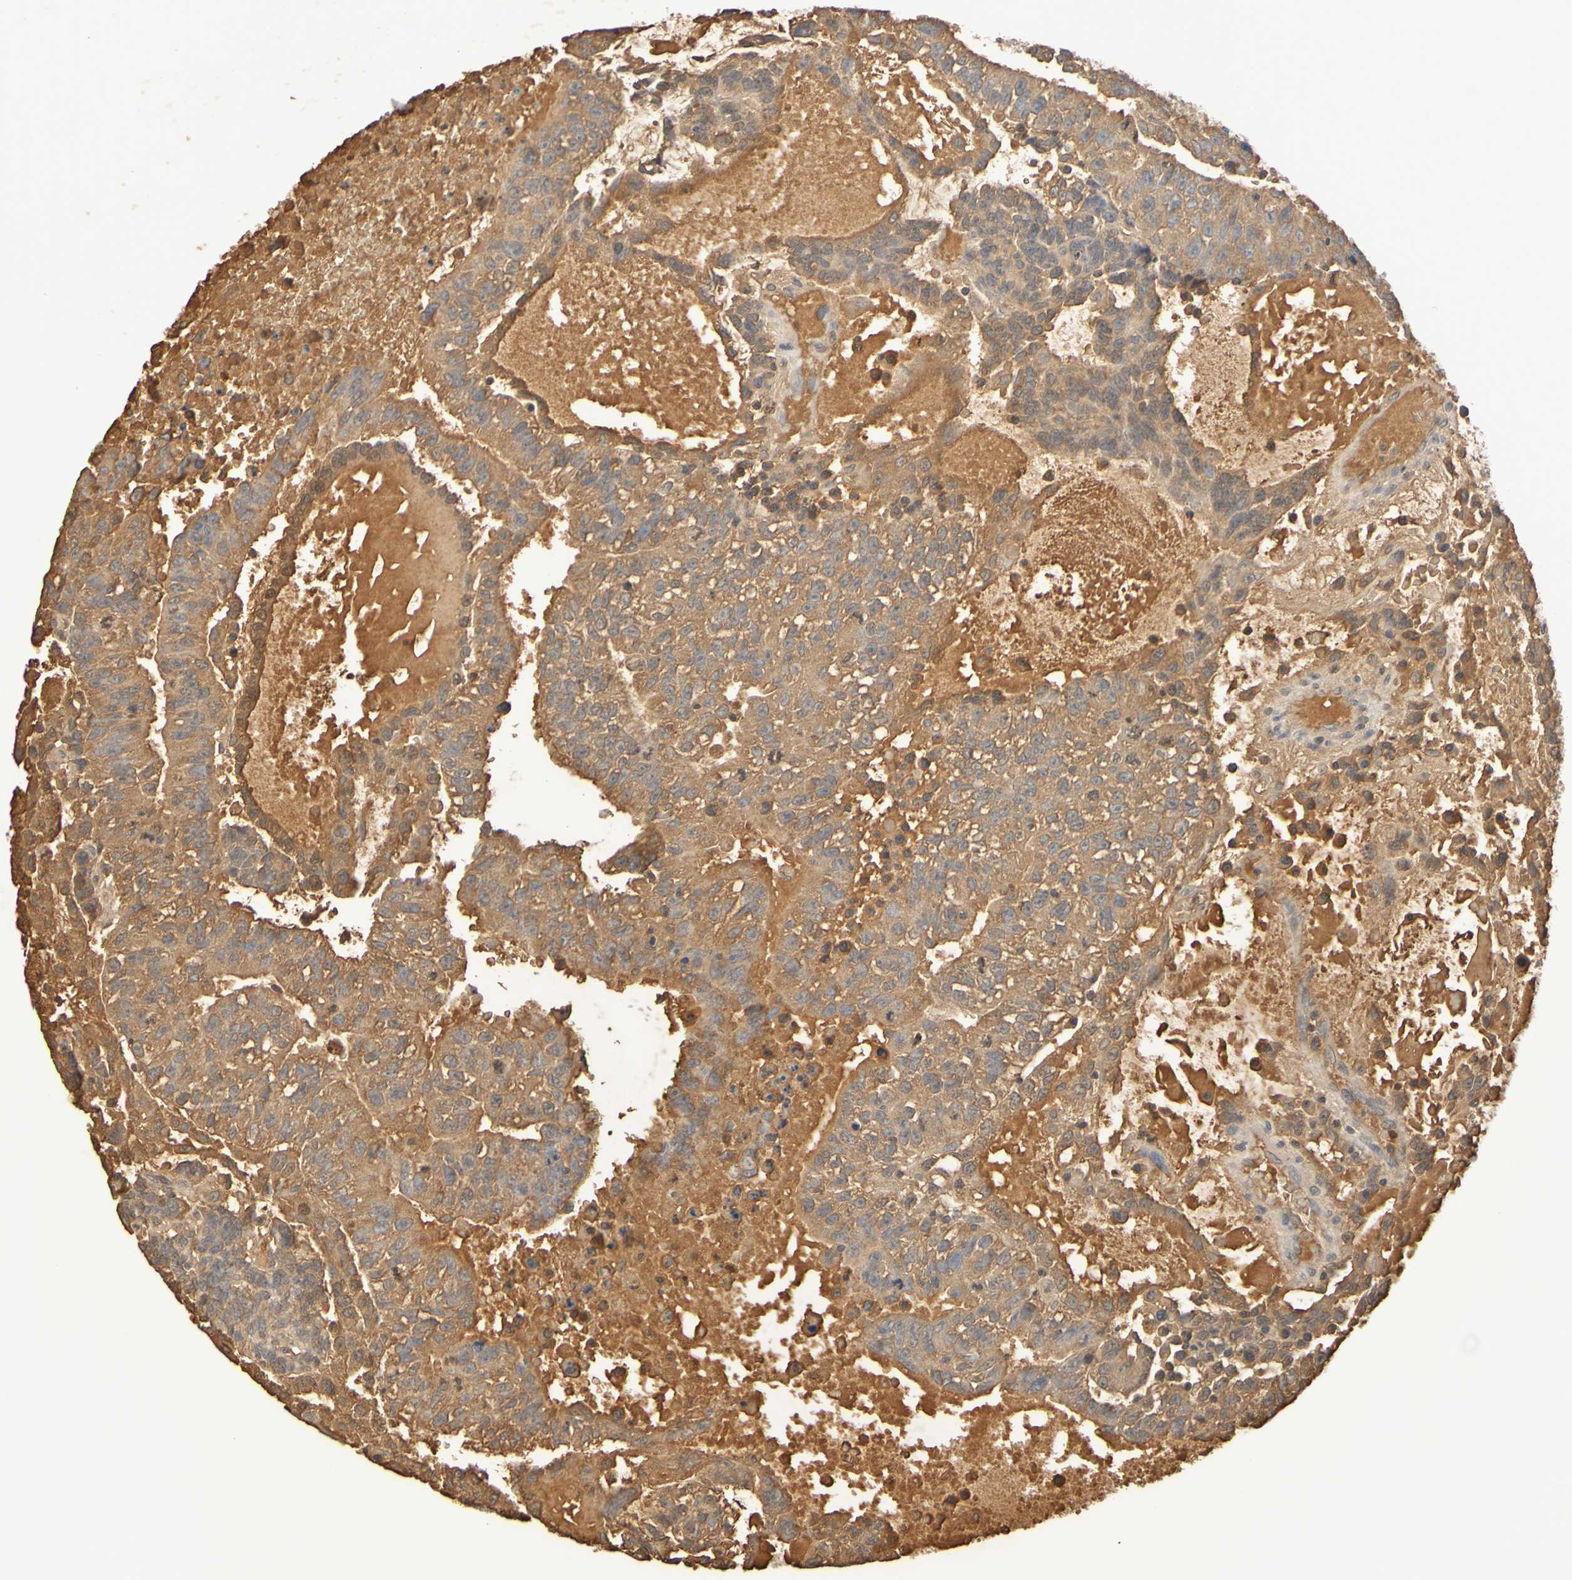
{"staining": {"intensity": "moderate", "quantity": ">75%", "location": "cytoplasmic/membranous"}, "tissue": "testis cancer", "cell_type": "Tumor cells", "image_type": "cancer", "snomed": [{"axis": "morphology", "description": "Seminoma, NOS"}, {"axis": "morphology", "description": "Carcinoma, Embryonal, NOS"}, {"axis": "topography", "description": "Testis"}], "caption": "Immunohistochemical staining of testis cancer (embryonal carcinoma) exhibits medium levels of moderate cytoplasmic/membranous staining in approximately >75% of tumor cells. (Stains: DAB in brown, nuclei in blue, Microscopy: brightfield microscopy at high magnification).", "gene": "GAB3", "patient": {"sex": "male", "age": 52}}